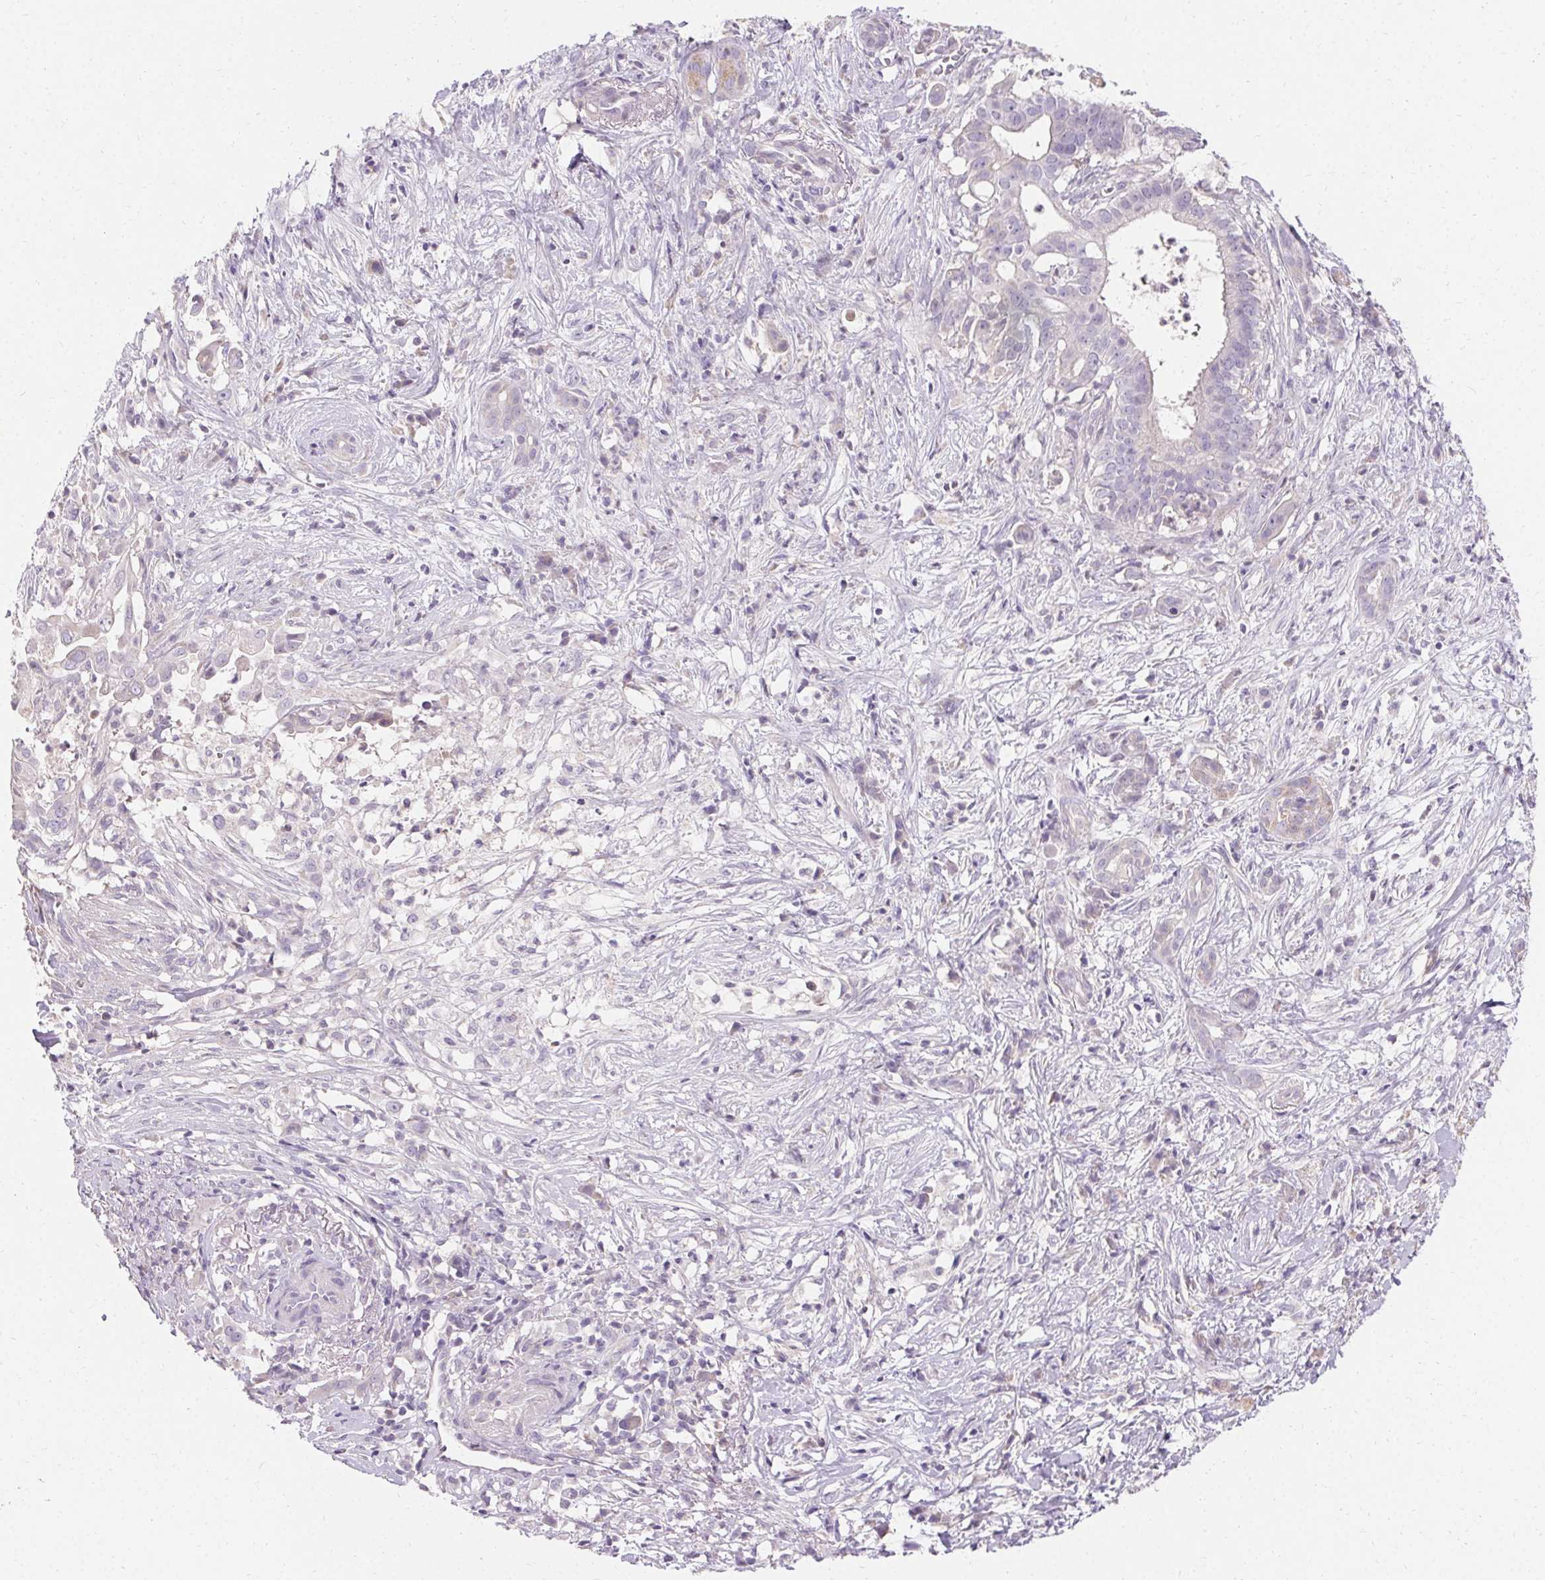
{"staining": {"intensity": "negative", "quantity": "none", "location": "none"}, "tissue": "pancreatic cancer", "cell_type": "Tumor cells", "image_type": "cancer", "snomed": [{"axis": "morphology", "description": "Adenocarcinoma, NOS"}, {"axis": "topography", "description": "Pancreas"}], "caption": "A micrograph of adenocarcinoma (pancreatic) stained for a protein demonstrates no brown staining in tumor cells.", "gene": "TRIP13", "patient": {"sex": "male", "age": 61}}